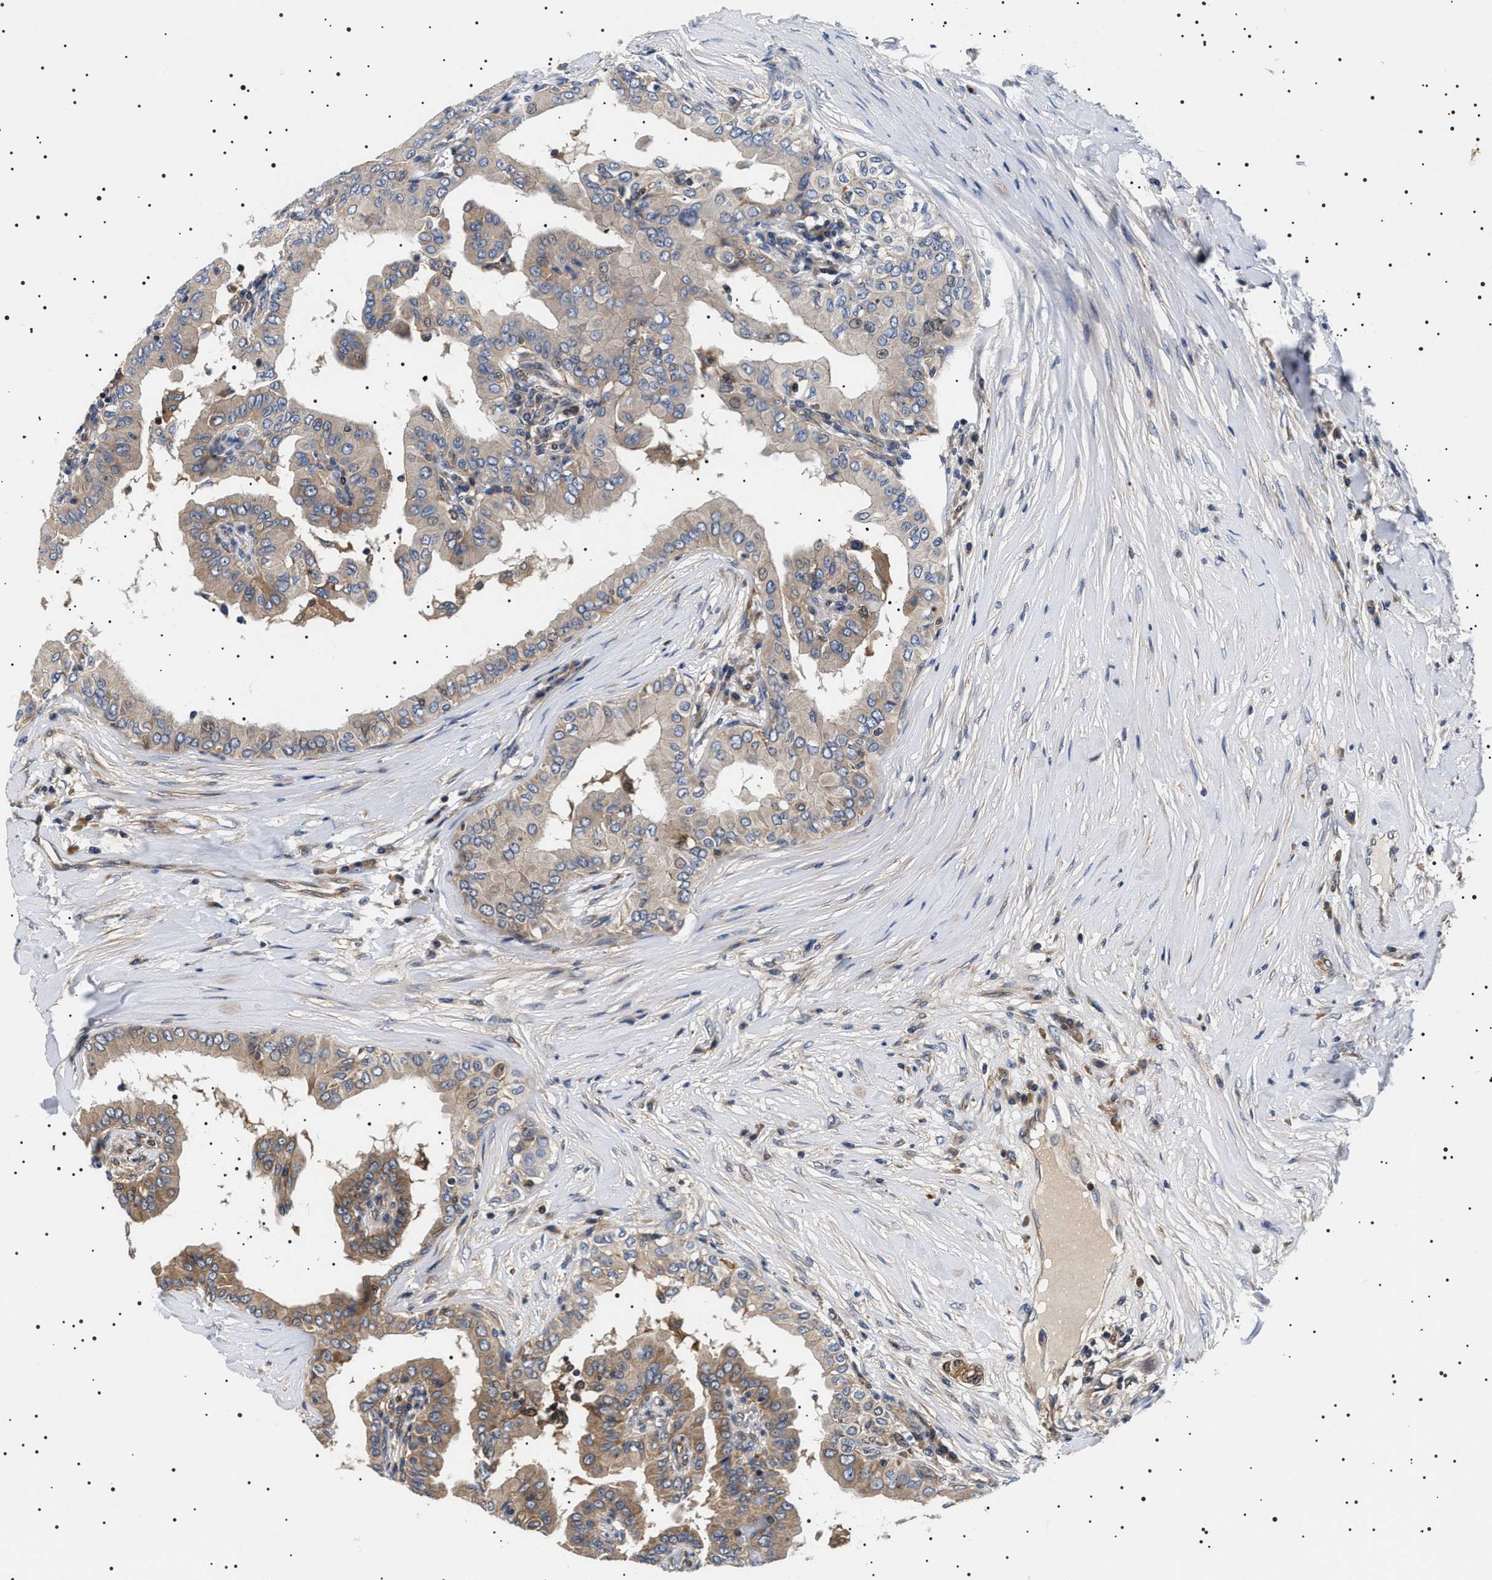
{"staining": {"intensity": "moderate", "quantity": ">75%", "location": "cytoplasmic/membranous"}, "tissue": "thyroid cancer", "cell_type": "Tumor cells", "image_type": "cancer", "snomed": [{"axis": "morphology", "description": "Papillary adenocarcinoma, NOS"}, {"axis": "topography", "description": "Thyroid gland"}], "caption": "This image reveals papillary adenocarcinoma (thyroid) stained with immunohistochemistry (IHC) to label a protein in brown. The cytoplasmic/membranous of tumor cells show moderate positivity for the protein. Nuclei are counter-stained blue.", "gene": "SLC4A7", "patient": {"sex": "male", "age": 33}}